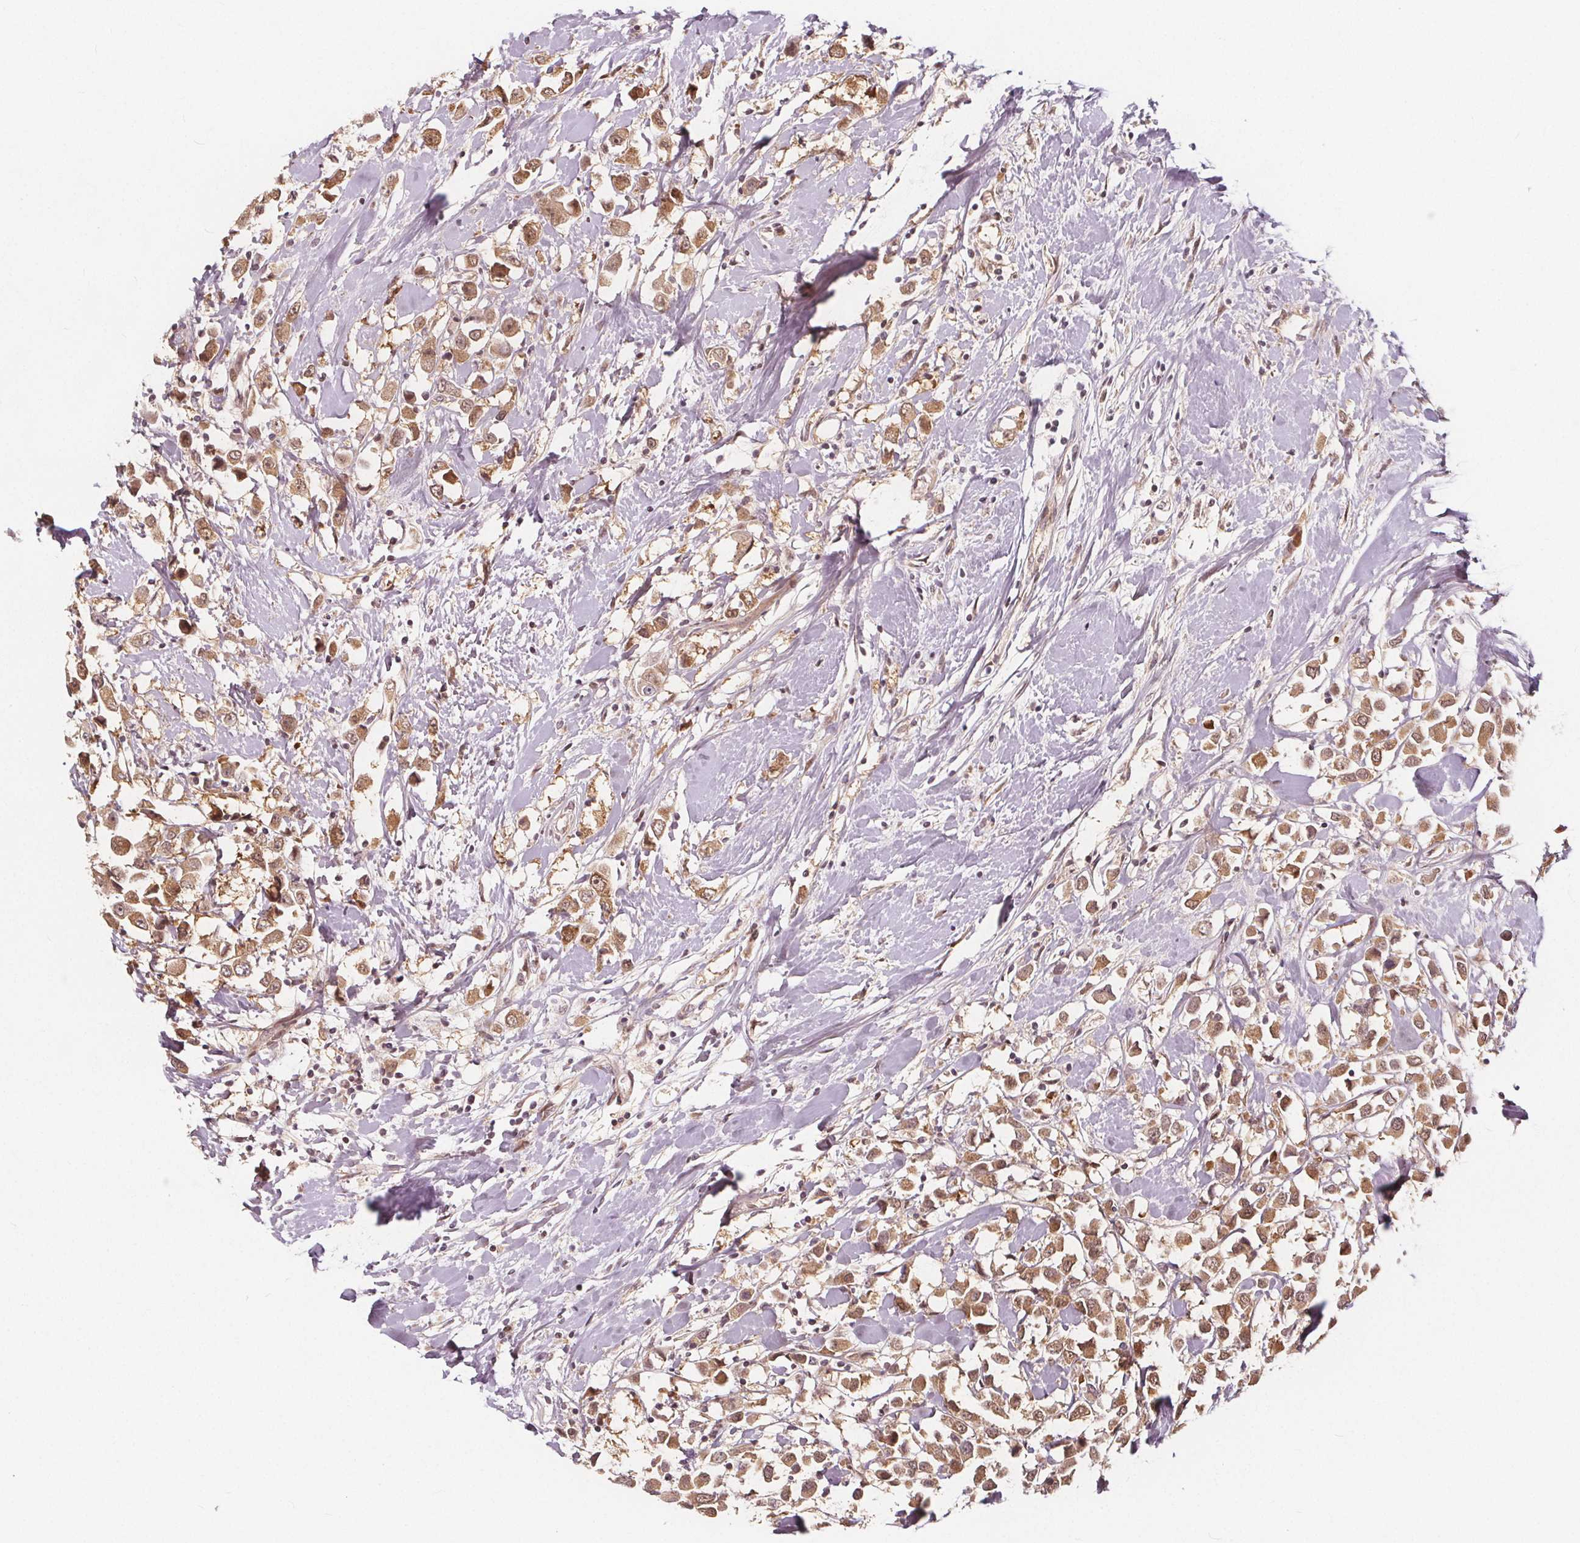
{"staining": {"intensity": "moderate", "quantity": ">75%", "location": "cytoplasmic/membranous,nuclear"}, "tissue": "breast cancer", "cell_type": "Tumor cells", "image_type": "cancer", "snomed": [{"axis": "morphology", "description": "Duct carcinoma"}, {"axis": "topography", "description": "Breast"}], "caption": "DAB immunohistochemical staining of human infiltrating ductal carcinoma (breast) demonstrates moderate cytoplasmic/membranous and nuclear protein expression in approximately >75% of tumor cells.", "gene": "AKT1S1", "patient": {"sex": "female", "age": 61}}